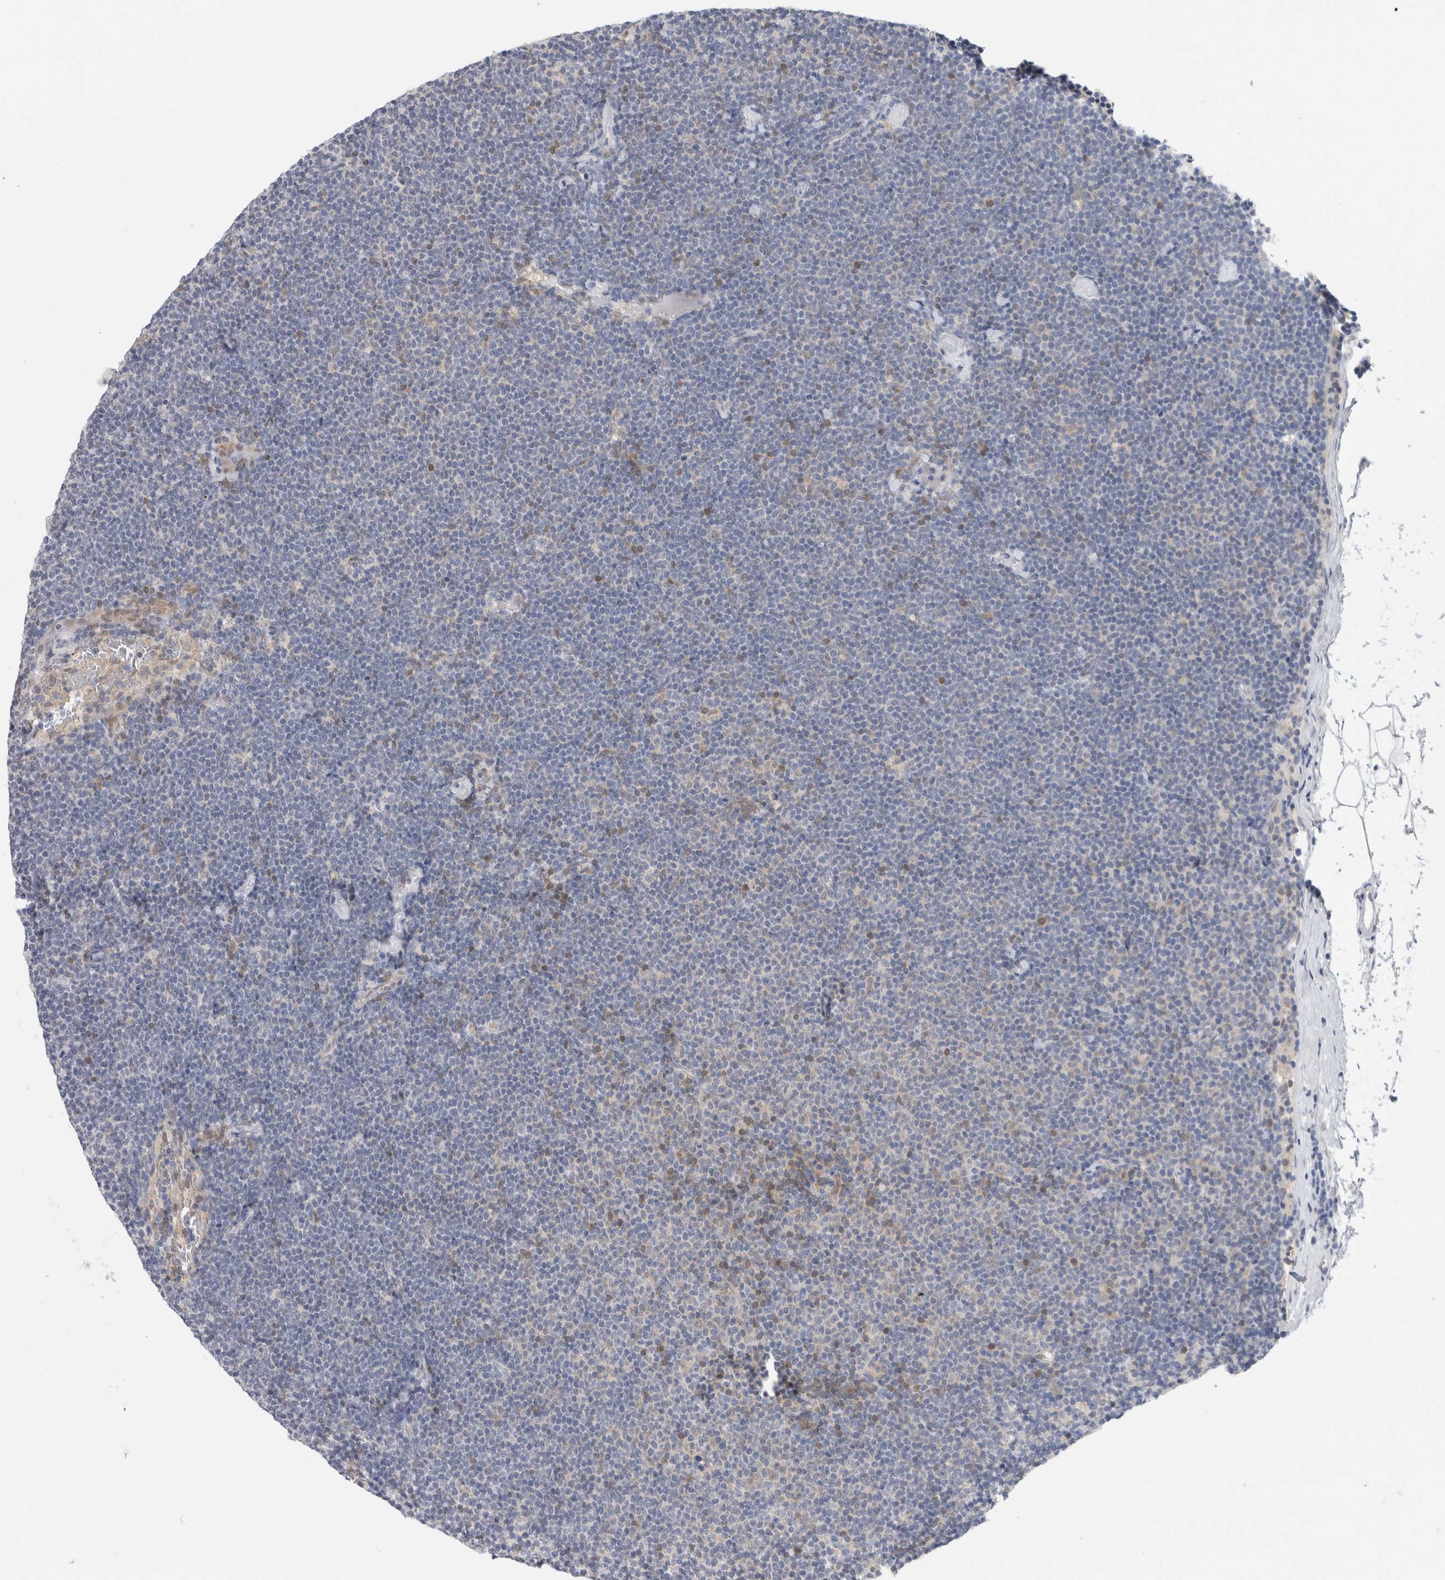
{"staining": {"intensity": "negative", "quantity": "none", "location": "none"}, "tissue": "lymphoma", "cell_type": "Tumor cells", "image_type": "cancer", "snomed": [{"axis": "morphology", "description": "Malignant lymphoma, non-Hodgkin's type, Low grade"}, {"axis": "topography", "description": "Lymph node"}], "caption": "This is an IHC histopathology image of human lymphoma. There is no positivity in tumor cells.", "gene": "CASP6", "patient": {"sex": "female", "age": 53}}